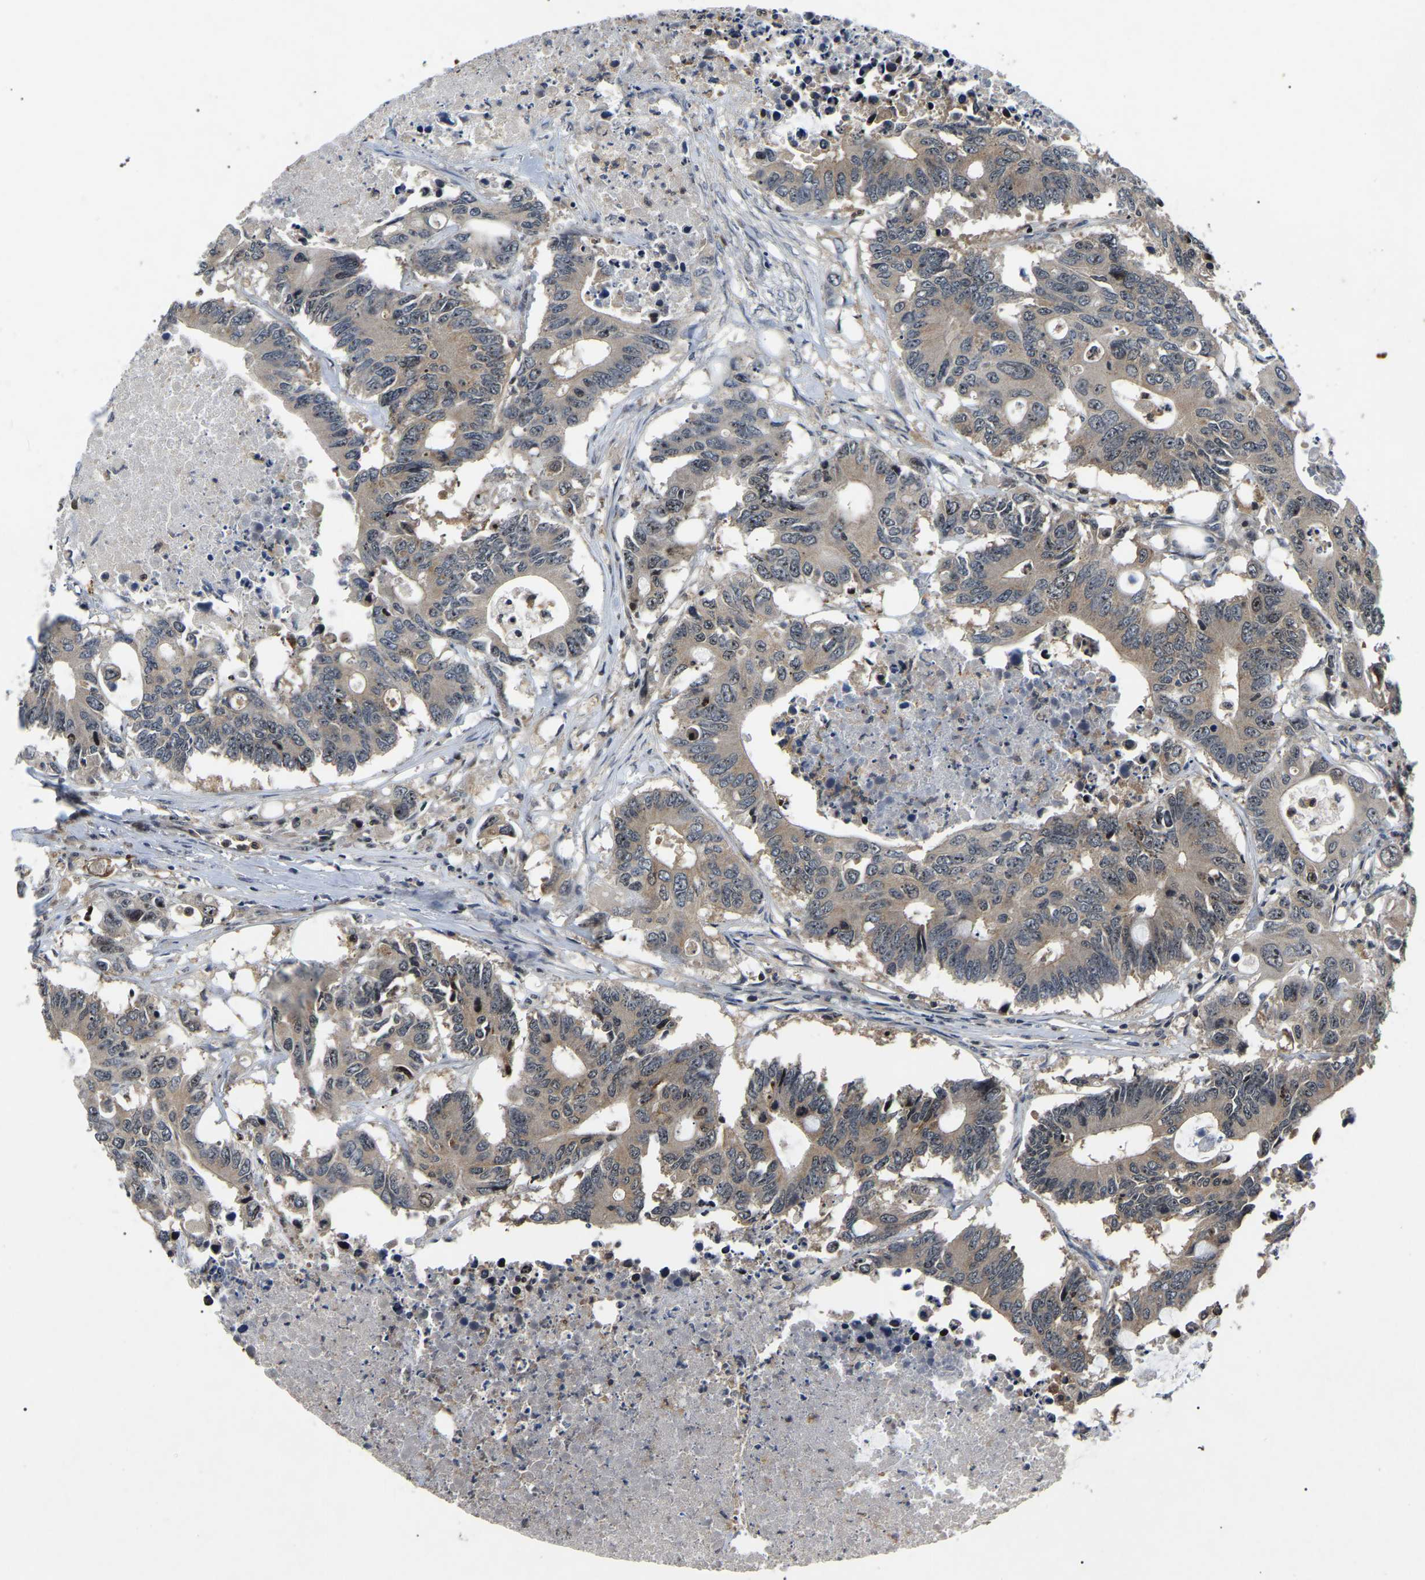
{"staining": {"intensity": "weak", "quantity": ">75%", "location": "cytoplasmic/membranous"}, "tissue": "colorectal cancer", "cell_type": "Tumor cells", "image_type": "cancer", "snomed": [{"axis": "morphology", "description": "Adenocarcinoma, NOS"}, {"axis": "topography", "description": "Colon"}], "caption": "Immunohistochemical staining of colorectal cancer (adenocarcinoma) reveals low levels of weak cytoplasmic/membranous protein staining in about >75% of tumor cells.", "gene": "RBM28", "patient": {"sex": "male", "age": 71}}